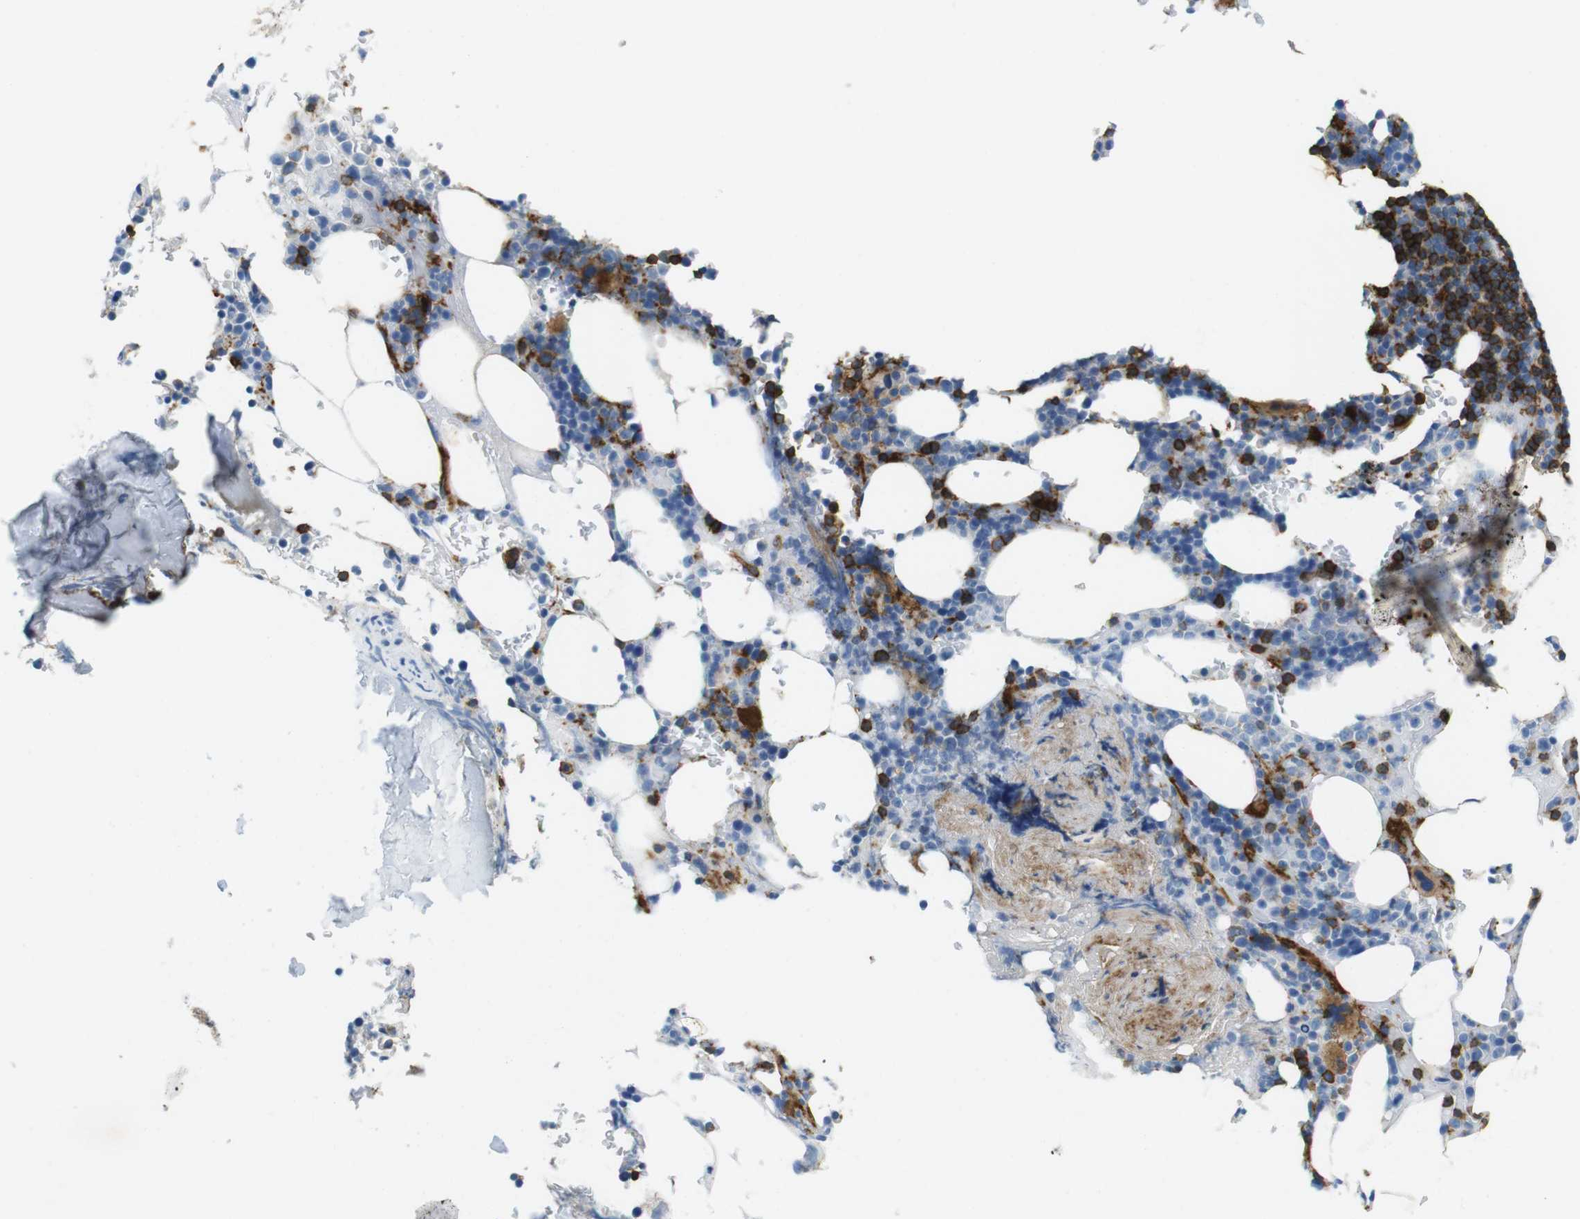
{"staining": {"intensity": "strong", "quantity": "25%-75%", "location": "cytoplasmic/membranous"}, "tissue": "bone marrow", "cell_type": "Hematopoietic cells", "image_type": "normal", "snomed": [{"axis": "morphology", "description": "Normal tissue, NOS"}, {"axis": "topography", "description": "Bone marrow"}], "caption": "Brown immunohistochemical staining in benign bone marrow demonstrates strong cytoplasmic/membranous staining in about 25%-75% of hematopoietic cells.", "gene": "LAT", "patient": {"sex": "female", "age": 73}}